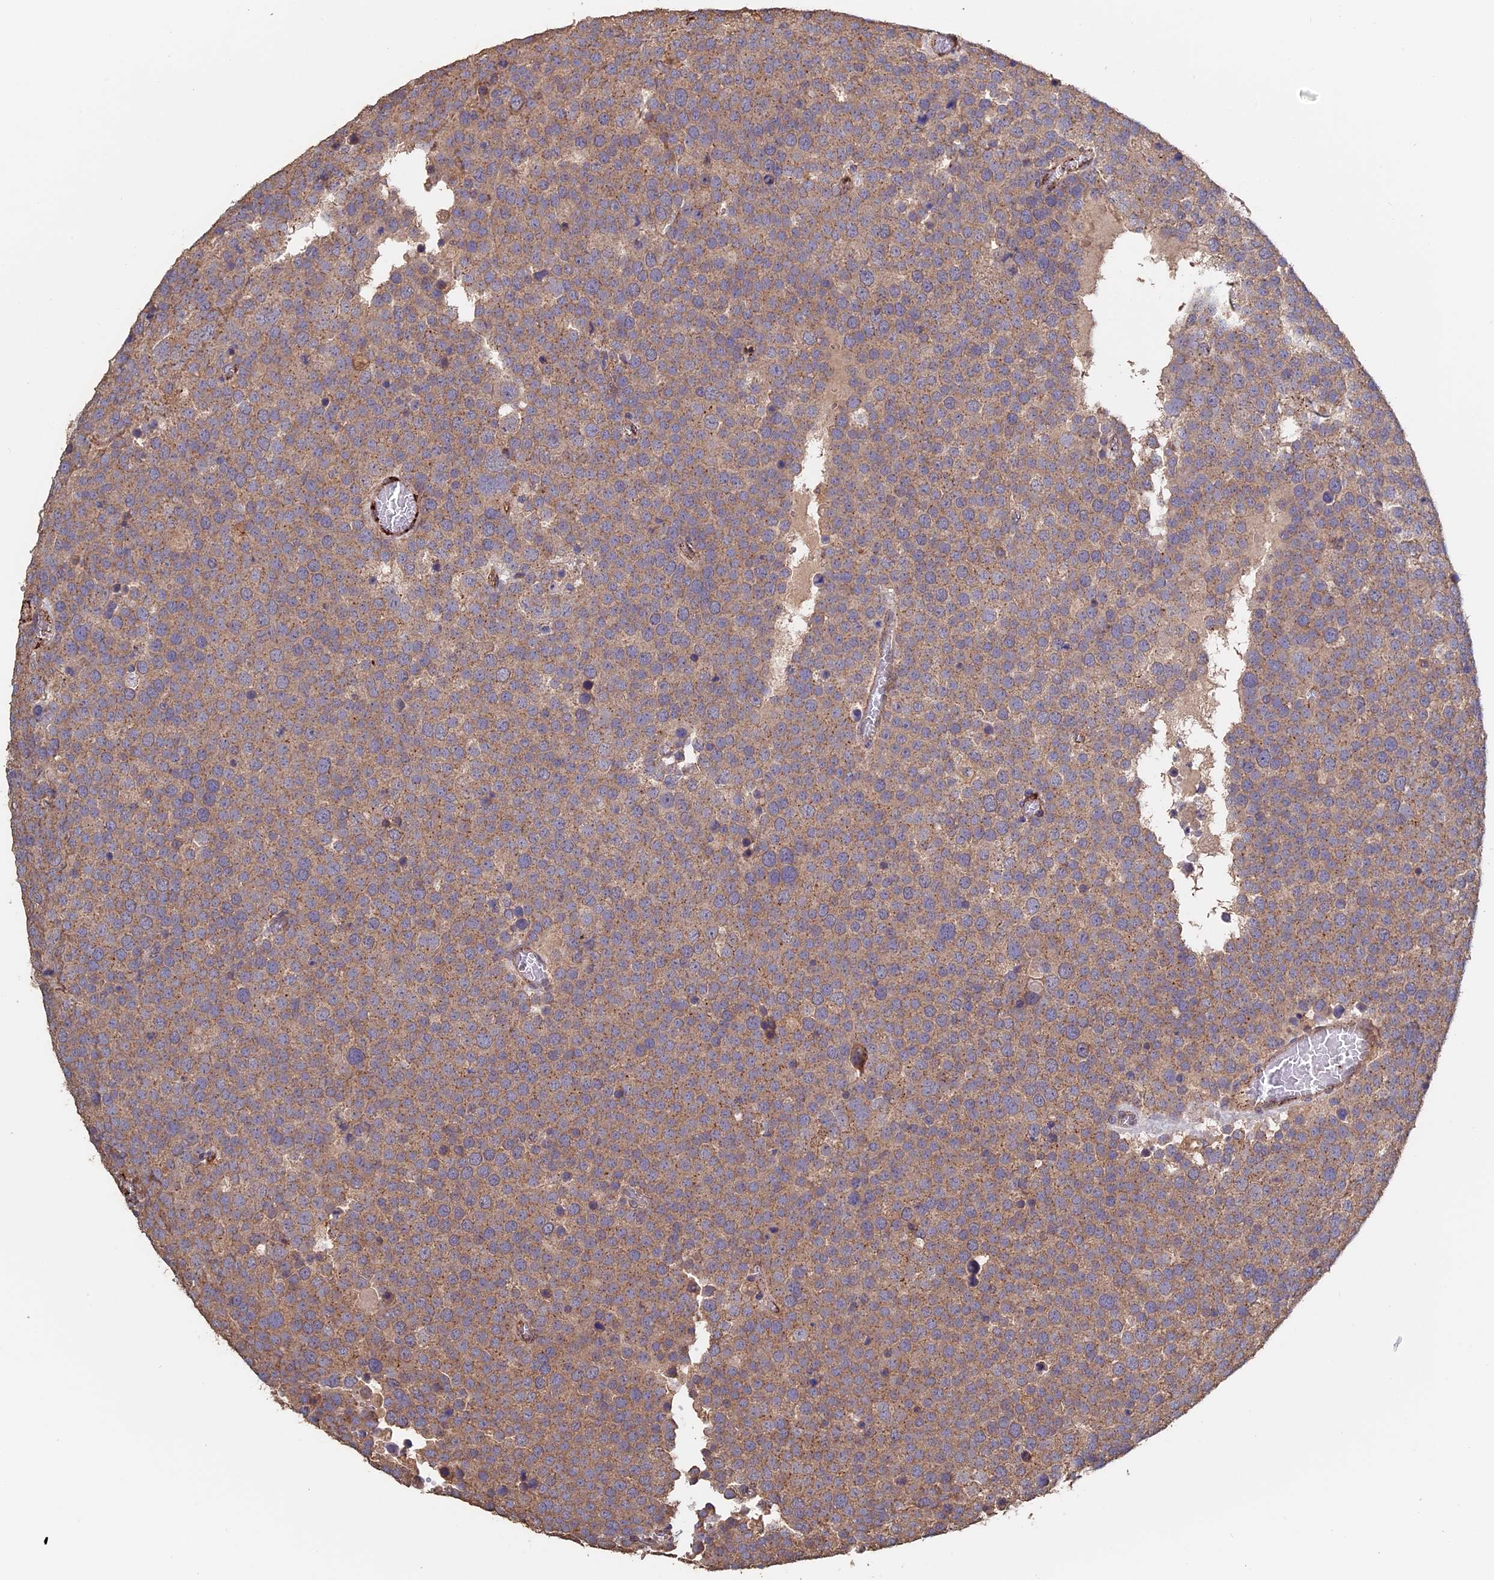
{"staining": {"intensity": "weak", "quantity": ">75%", "location": "cytoplasmic/membranous"}, "tissue": "testis cancer", "cell_type": "Tumor cells", "image_type": "cancer", "snomed": [{"axis": "morphology", "description": "Normal tissue, NOS"}, {"axis": "morphology", "description": "Seminoma, NOS"}, {"axis": "topography", "description": "Testis"}], "caption": "Testis seminoma stained for a protein (brown) reveals weak cytoplasmic/membranous positive staining in about >75% of tumor cells.", "gene": "PIGQ", "patient": {"sex": "male", "age": 71}}